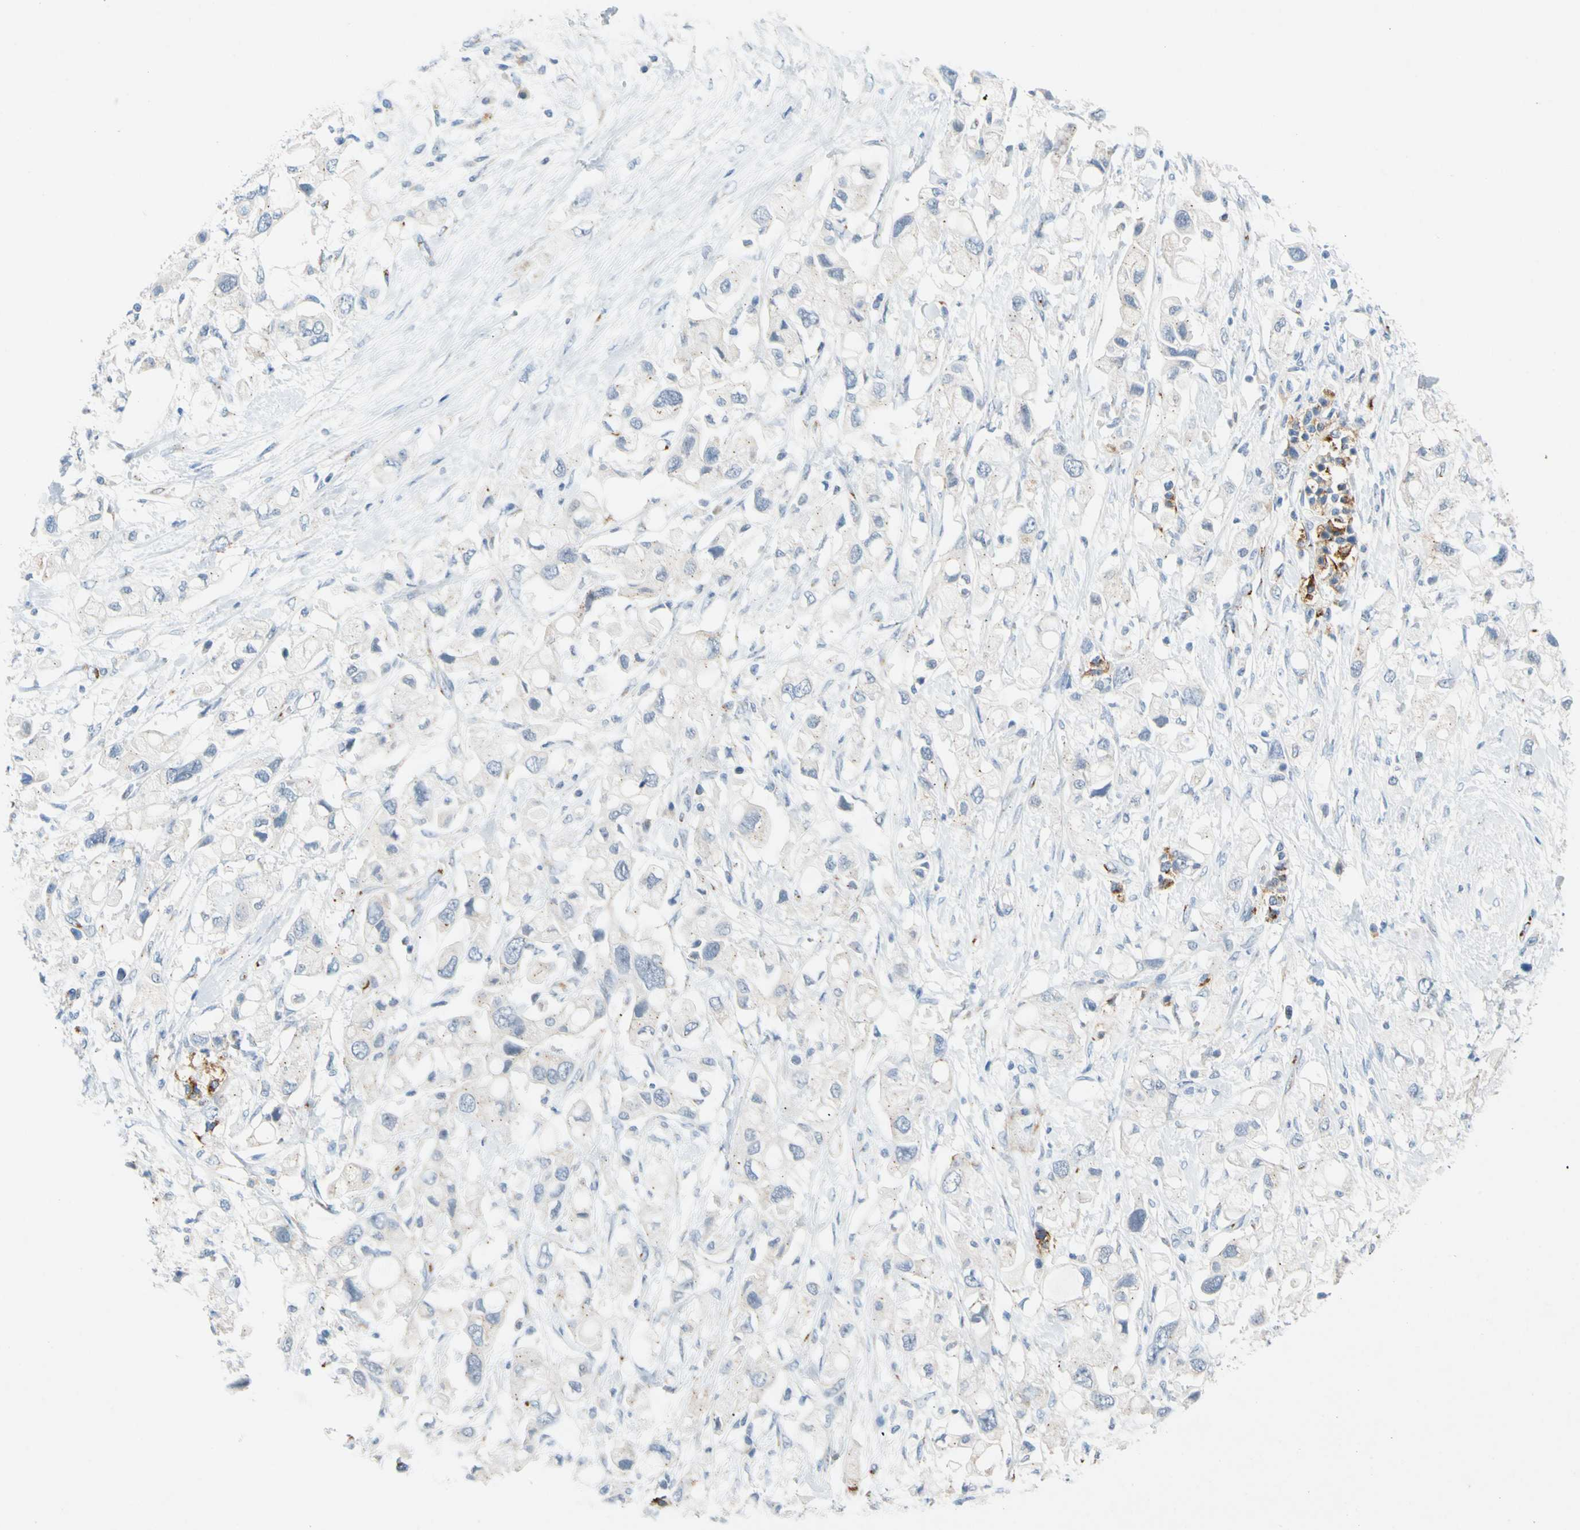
{"staining": {"intensity": "negative", "quantity": "none", "location": "none"}, "tissue": "pancreatic cancer", "cell_type": "Tumor cells", "image_type": "cancer", "snomed": [{"axis": "morphology", "description": "Adenocarcinoma, NOS"}, {"axis": "topography", "description": "Pancreas"}], "caption": "The micrograph shows no significant positivity in tumor cells of adenocarcinoma (pancreatic). (DAB immunohistochemistry (IHC) with hematoxylin counter stain).", "gene": "GASK1B", "patient": {"sex": "female", "age": 56}}